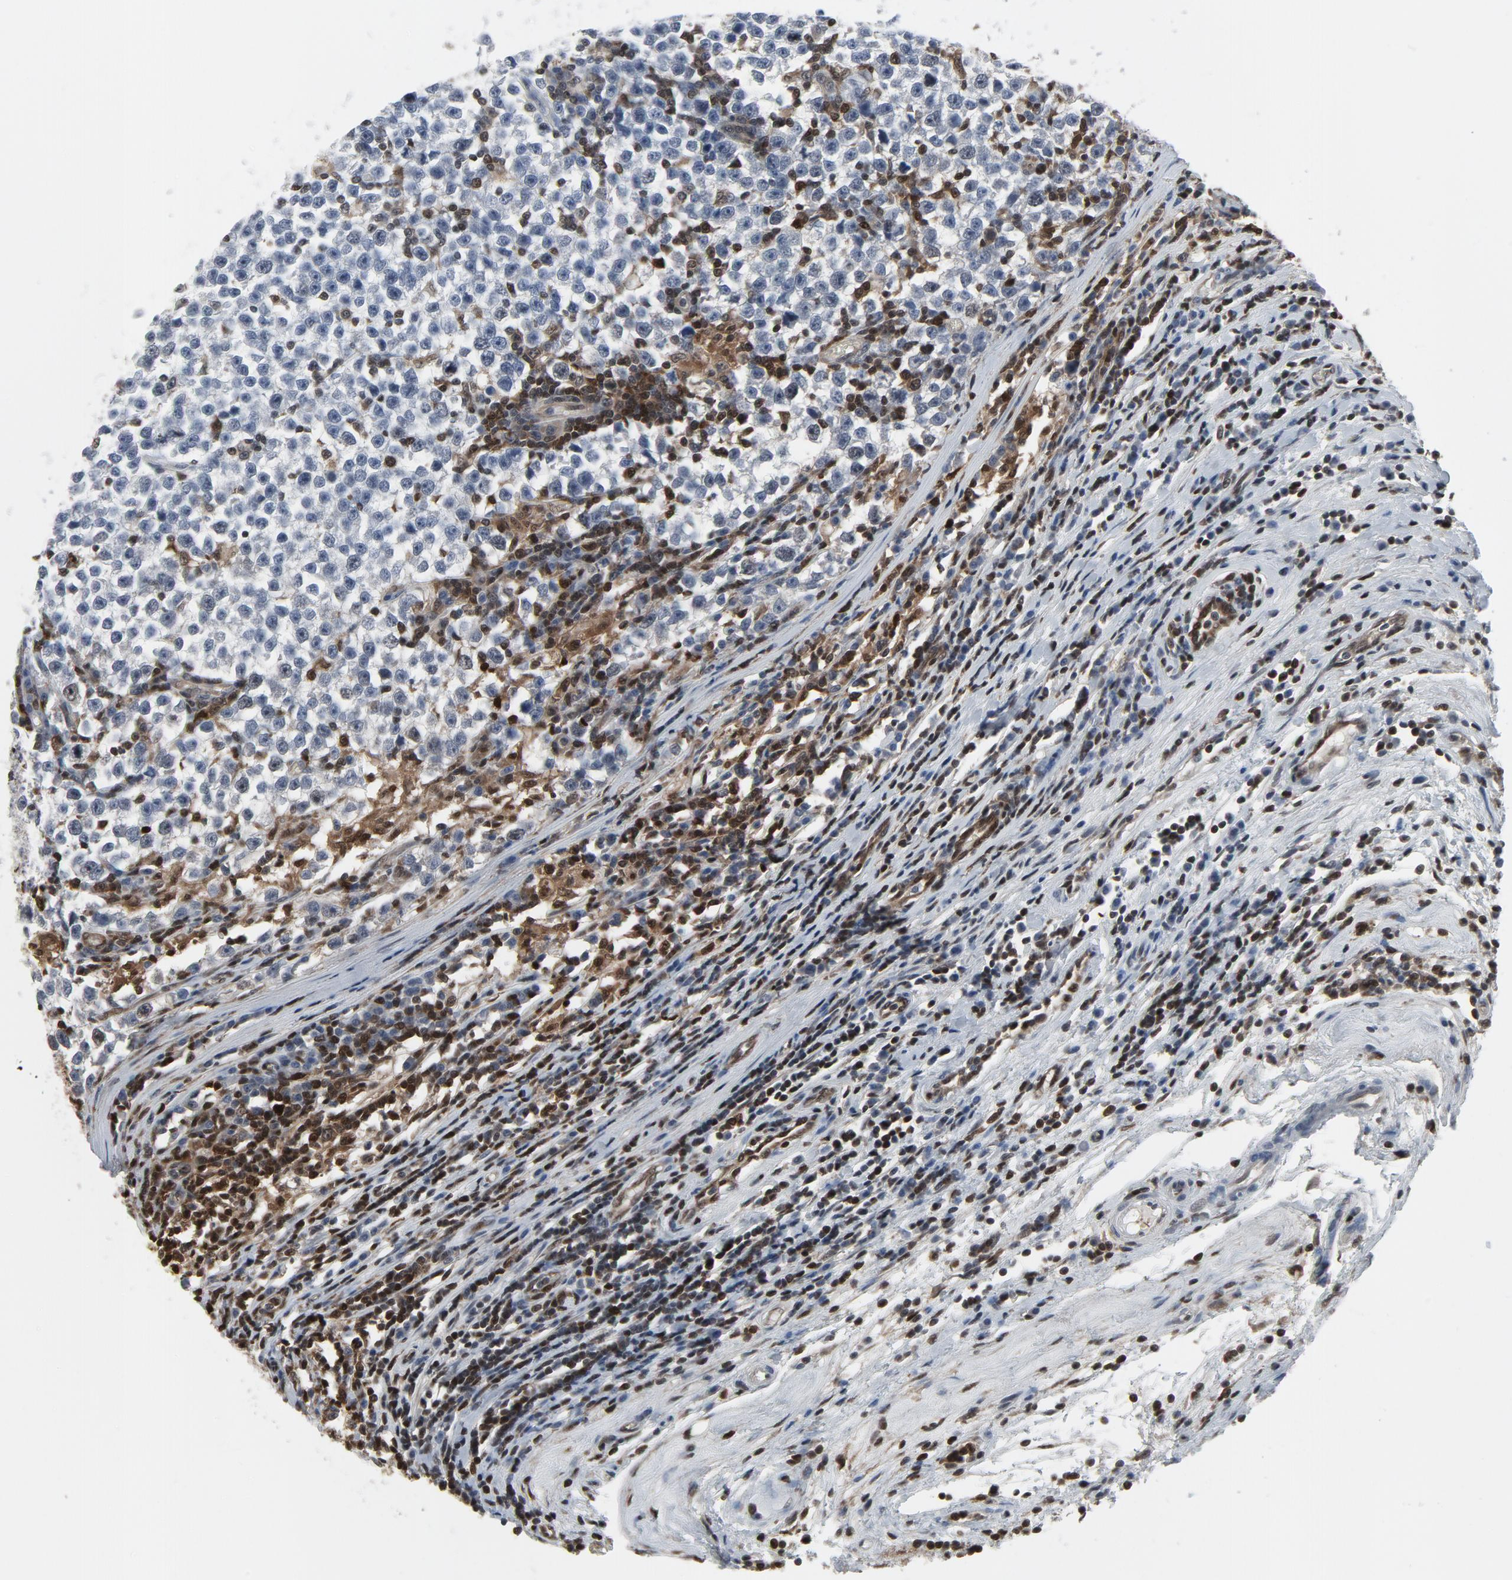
{"staining": {"intensity": "strong", "quantity": "<25%", "location": "nuclear"}, "tissue": "testis cancer", "cell_type": "Tumor cells", "image_type": "cancer", "snomed": [{"axis": "morphology", "description": "Seminoma, NOS"}, {"axis": "topography", "description": "Testis"}], "caption": "Seminoma (testis) stained with IHC reveals strong nuclear expression in about <25% of tumor cells.", "gene": "STAT5A", "patient": {"sex": "male", "age": 43}}